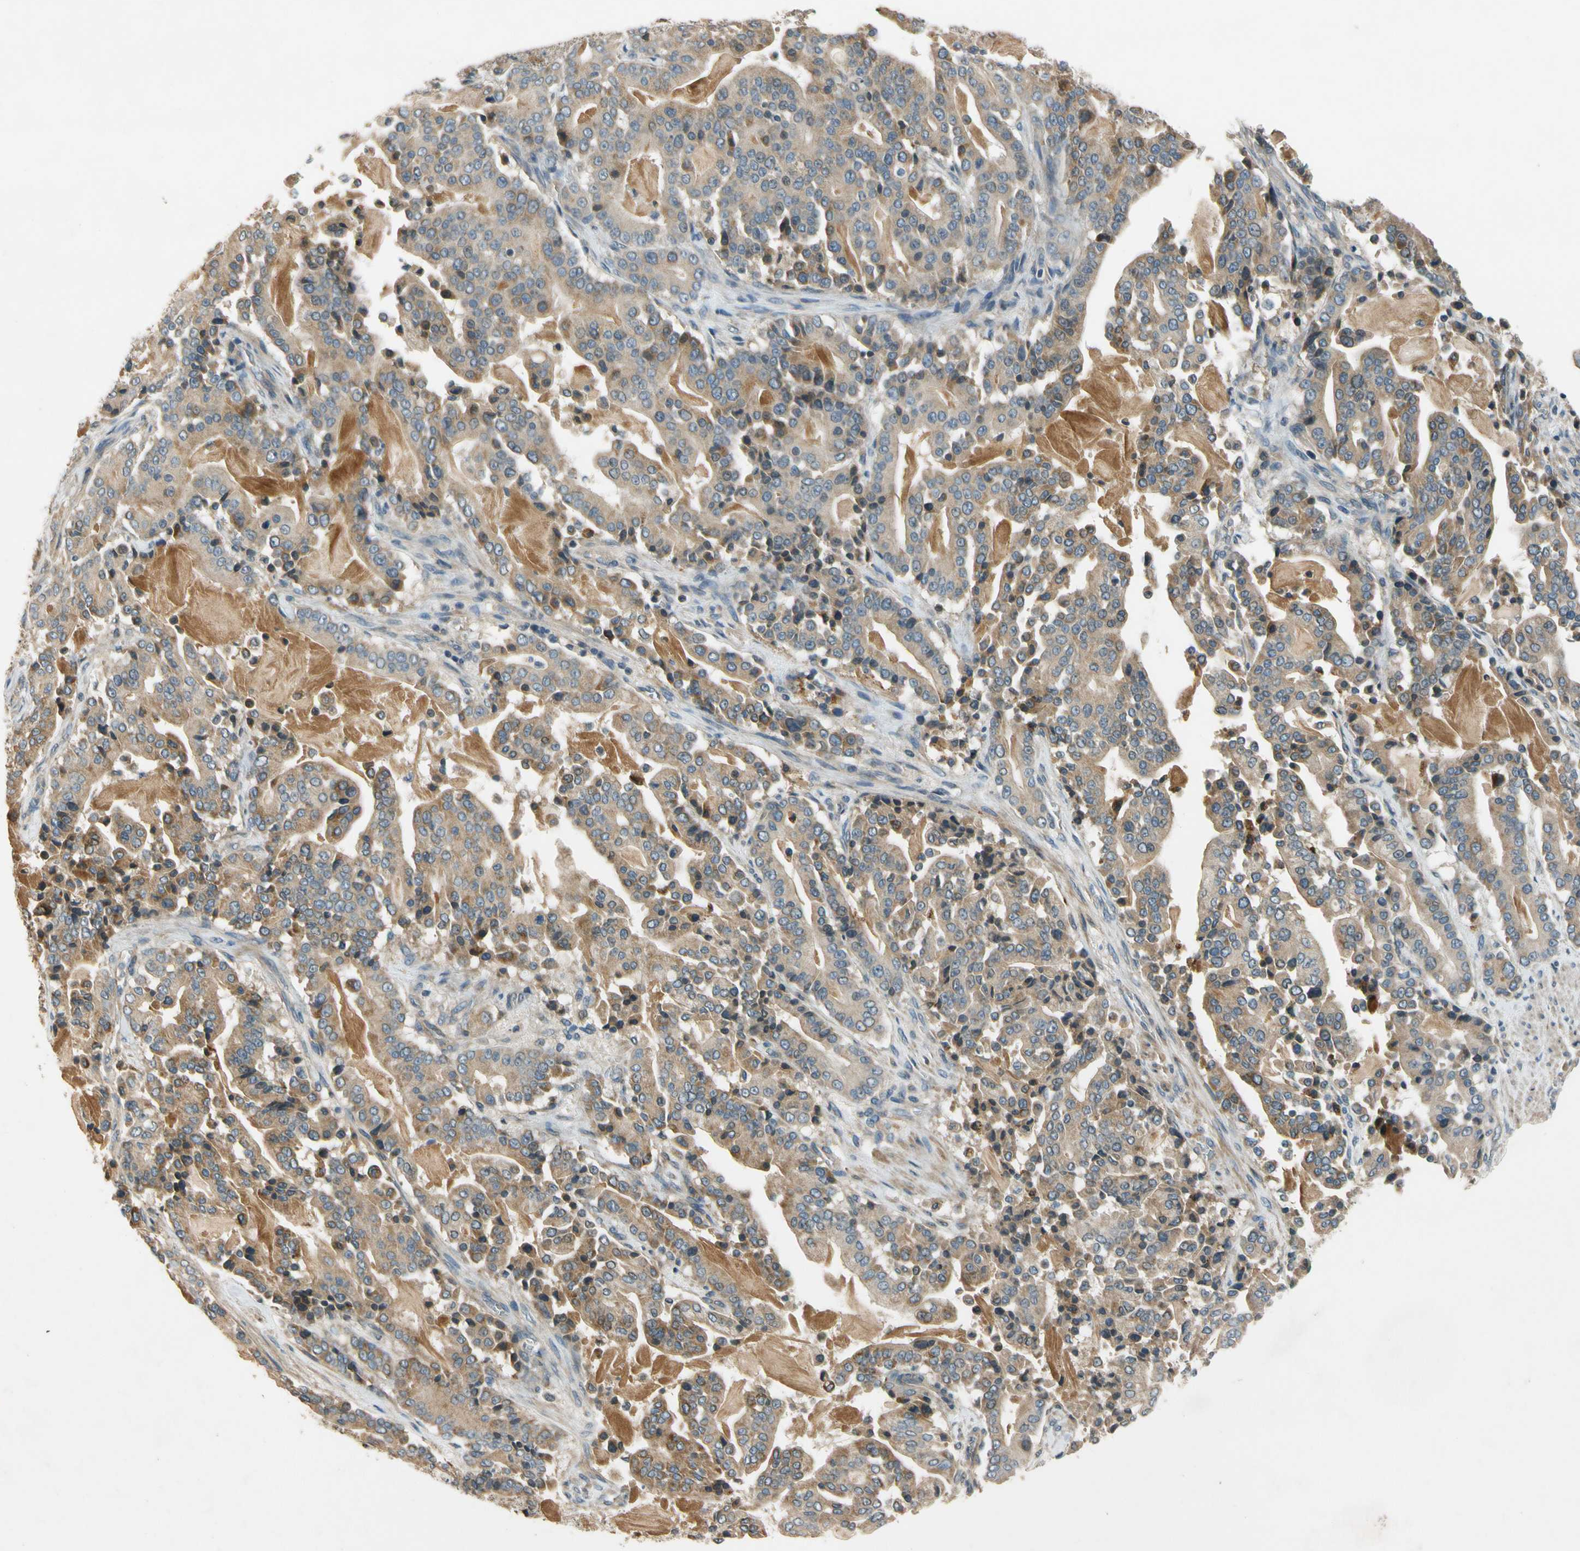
{"staining": {"intensity": "moderate", "quantity": ">75%", "location": "cytoplasmic/membranous"}, "tissue": "pancreatic cancer", "cell_type": "Tumor cells", "image_type": "cancer", "snomed": [{"axis": "morphology", "description": "Adenocarcinoma, NOS"}, {"axis": "topography", "description": "Pancreas"}], "caption": "Immunohistochemical staining of adenocarcinoma (pancreatic) reveals moderate cytoplasmic/membranous protein expression in about >75% of tumor cells.", "gene": "ALKBH3", "patient": {"sex": "male", "age": 63}}